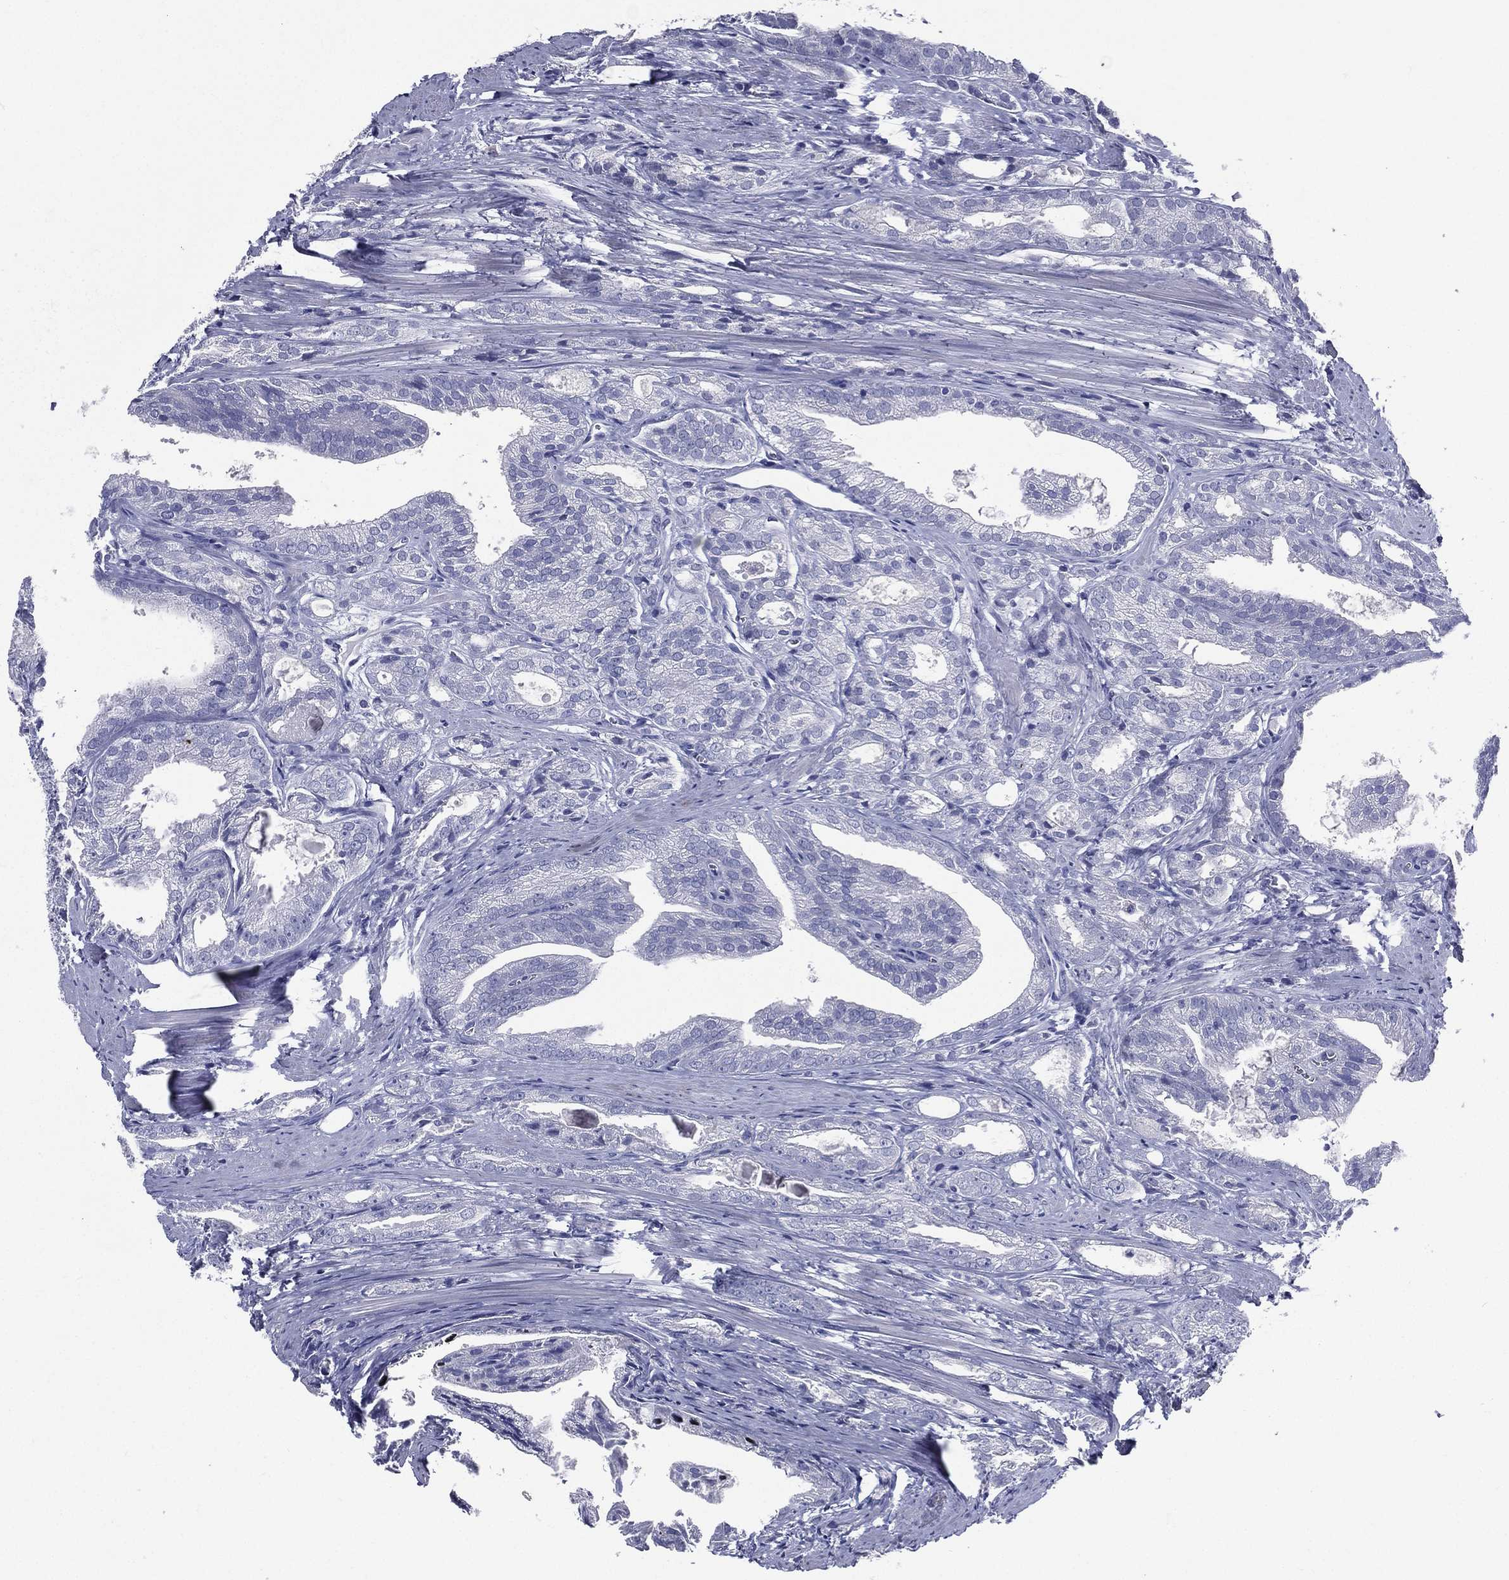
{"staining": {"intensity": "negative", "quantity": "none", "location": "none"}, "tissue": "prostate cancer", "cell_type": "Tumor cells", "image_type": "cancer", "snomed": [{"axis": "morphology", "description": "Adenocarcinoma, NOS"}, {"axis": "morphology", "description": "Adenocarcinoma, High grade"}, {"axis": "topography", "description": "Prostate"}], "caption": "Tumor cells show no significant positivity in adenocarcinoma (prostate).", "gene": "TGM1", "patient": {"sex": "male", "age": 70}}